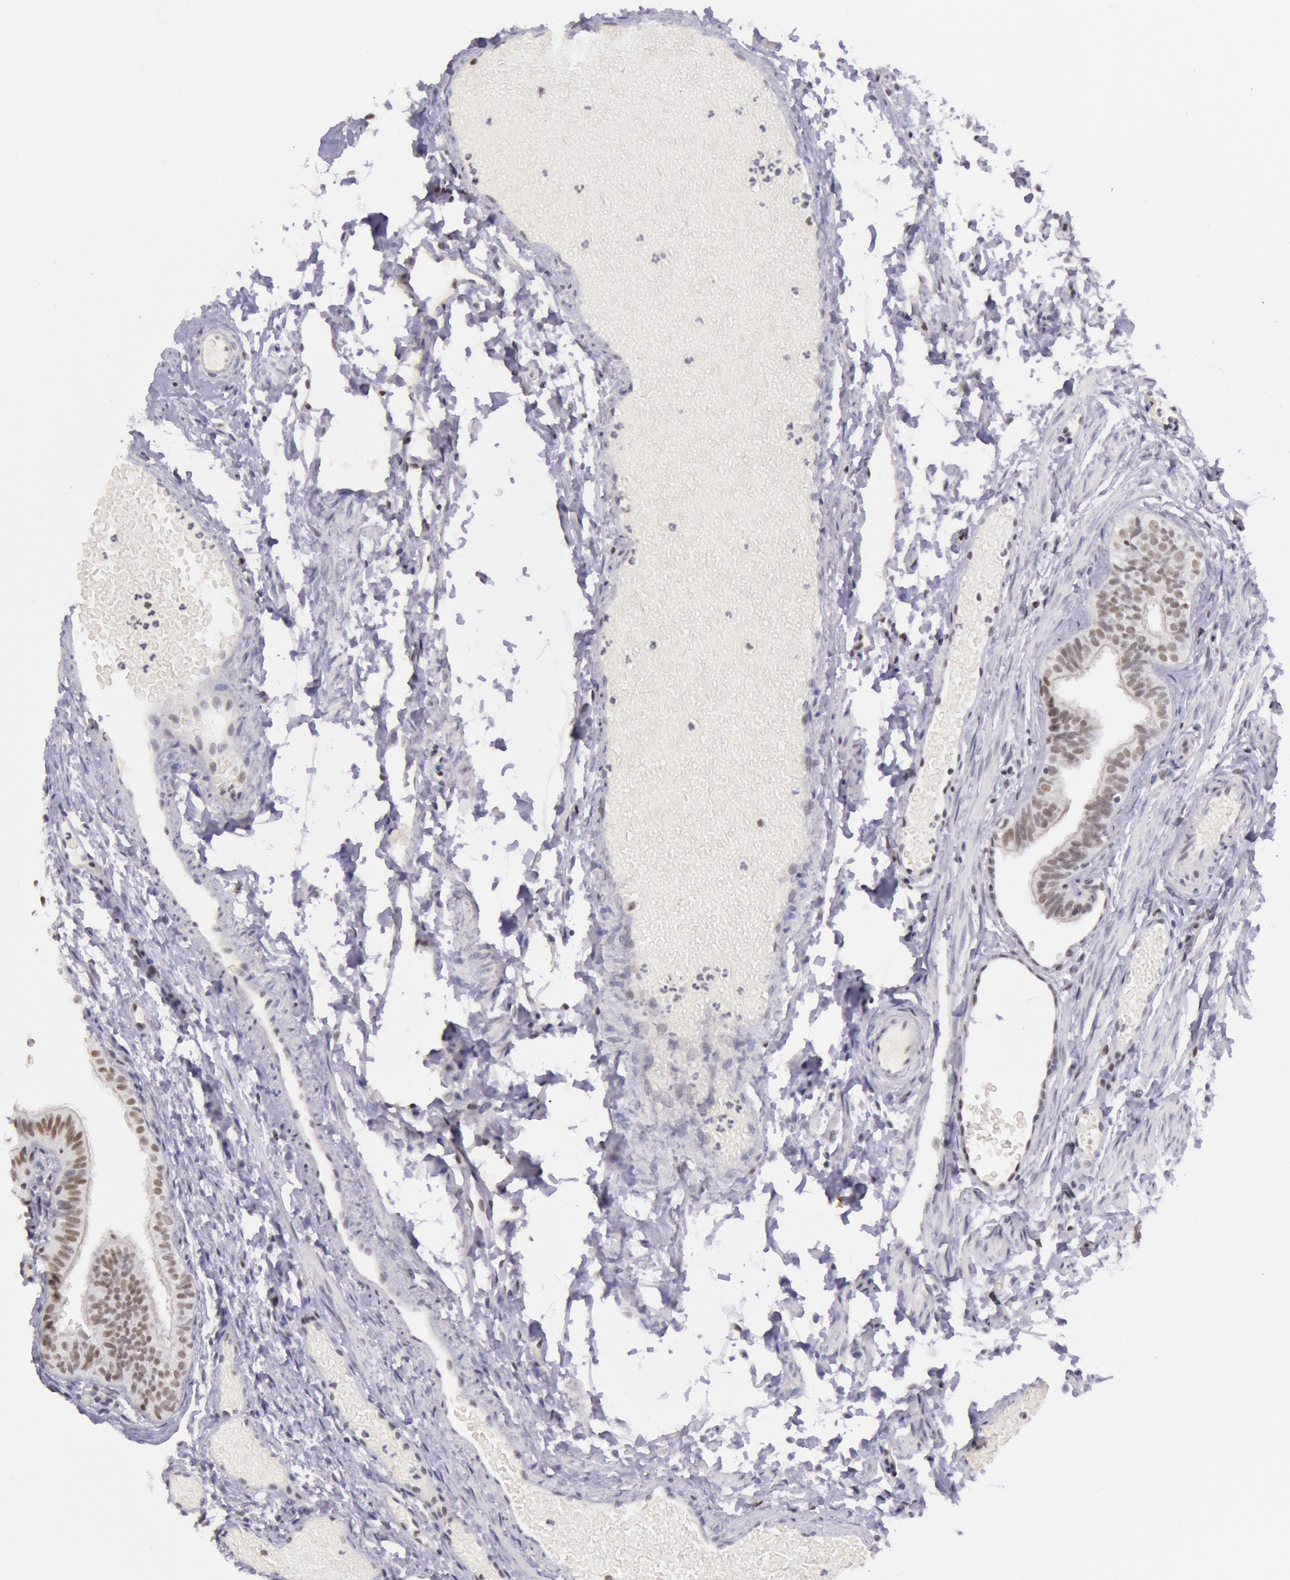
{"staining": {"intensity": "weak", "quantity": ">75%", "location": "nuclear"}, "tissue": "fallopian tube", "cell_type": "Glandular cells", "image_type": "normal", "snomed": [{"axis": "morphology", "description": "Normal tissue, NOS"}, {"axis": "morphology", "description": "Dermoid, NOS"}, {"axis": "topography", "description": "Fallopian tube"}], "caption": "High-magnification brightfield microscopy of unremarkable fallopian tube stained with DAB (brown) and counterstained with hematoxylin (blue). glandular cells exhibit weak nuclear staining is identified in about>75% of cells.", "gene": "TASL", "patient": {"sex": "female", "age": 33}}